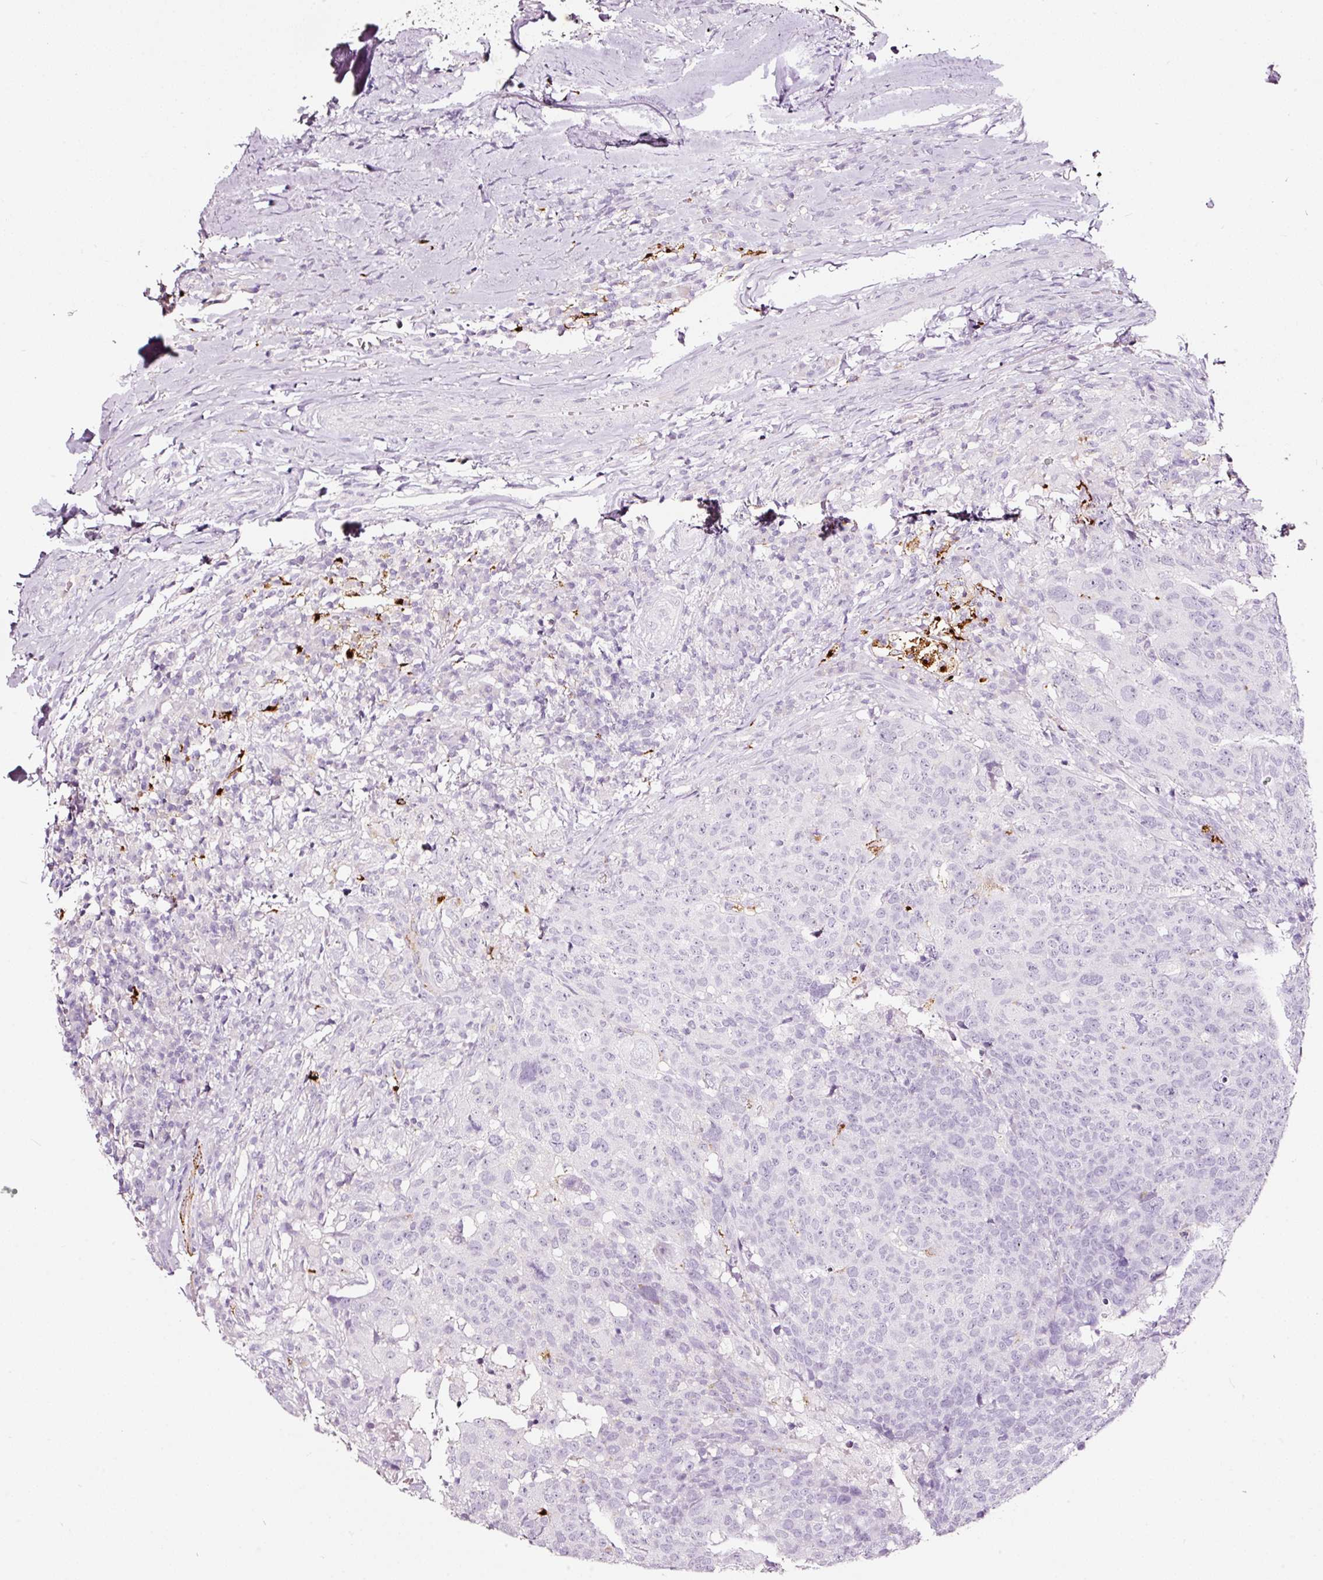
{"staining": {"intensity": "negative", "quantity": "none", "location": "none"}, "tissue": "head and neck cancer", "cell_type": "Tumor cells", "image_type": "cancer", "snomed": [{"axis": "morphology", "description": "Normal tissue, NOS"}, {"axis": "morphology", "description": "Squamous cell carcinoma, NOS"}, {"axis": "topography", "description": "Skeletal muscle"}, {"axis": "topography", "description": "Vascular tissue"}, {"axis": "topography", "description": "Peripheral nerve tissue"}, {"axis": "topography", "description": "Head-Neck"}], "caption": "Tumor cells are negative for protein expression in human head and neck cancer.", "gene": "LAMP3", "patient": {"sex": "male", "age": 66}}